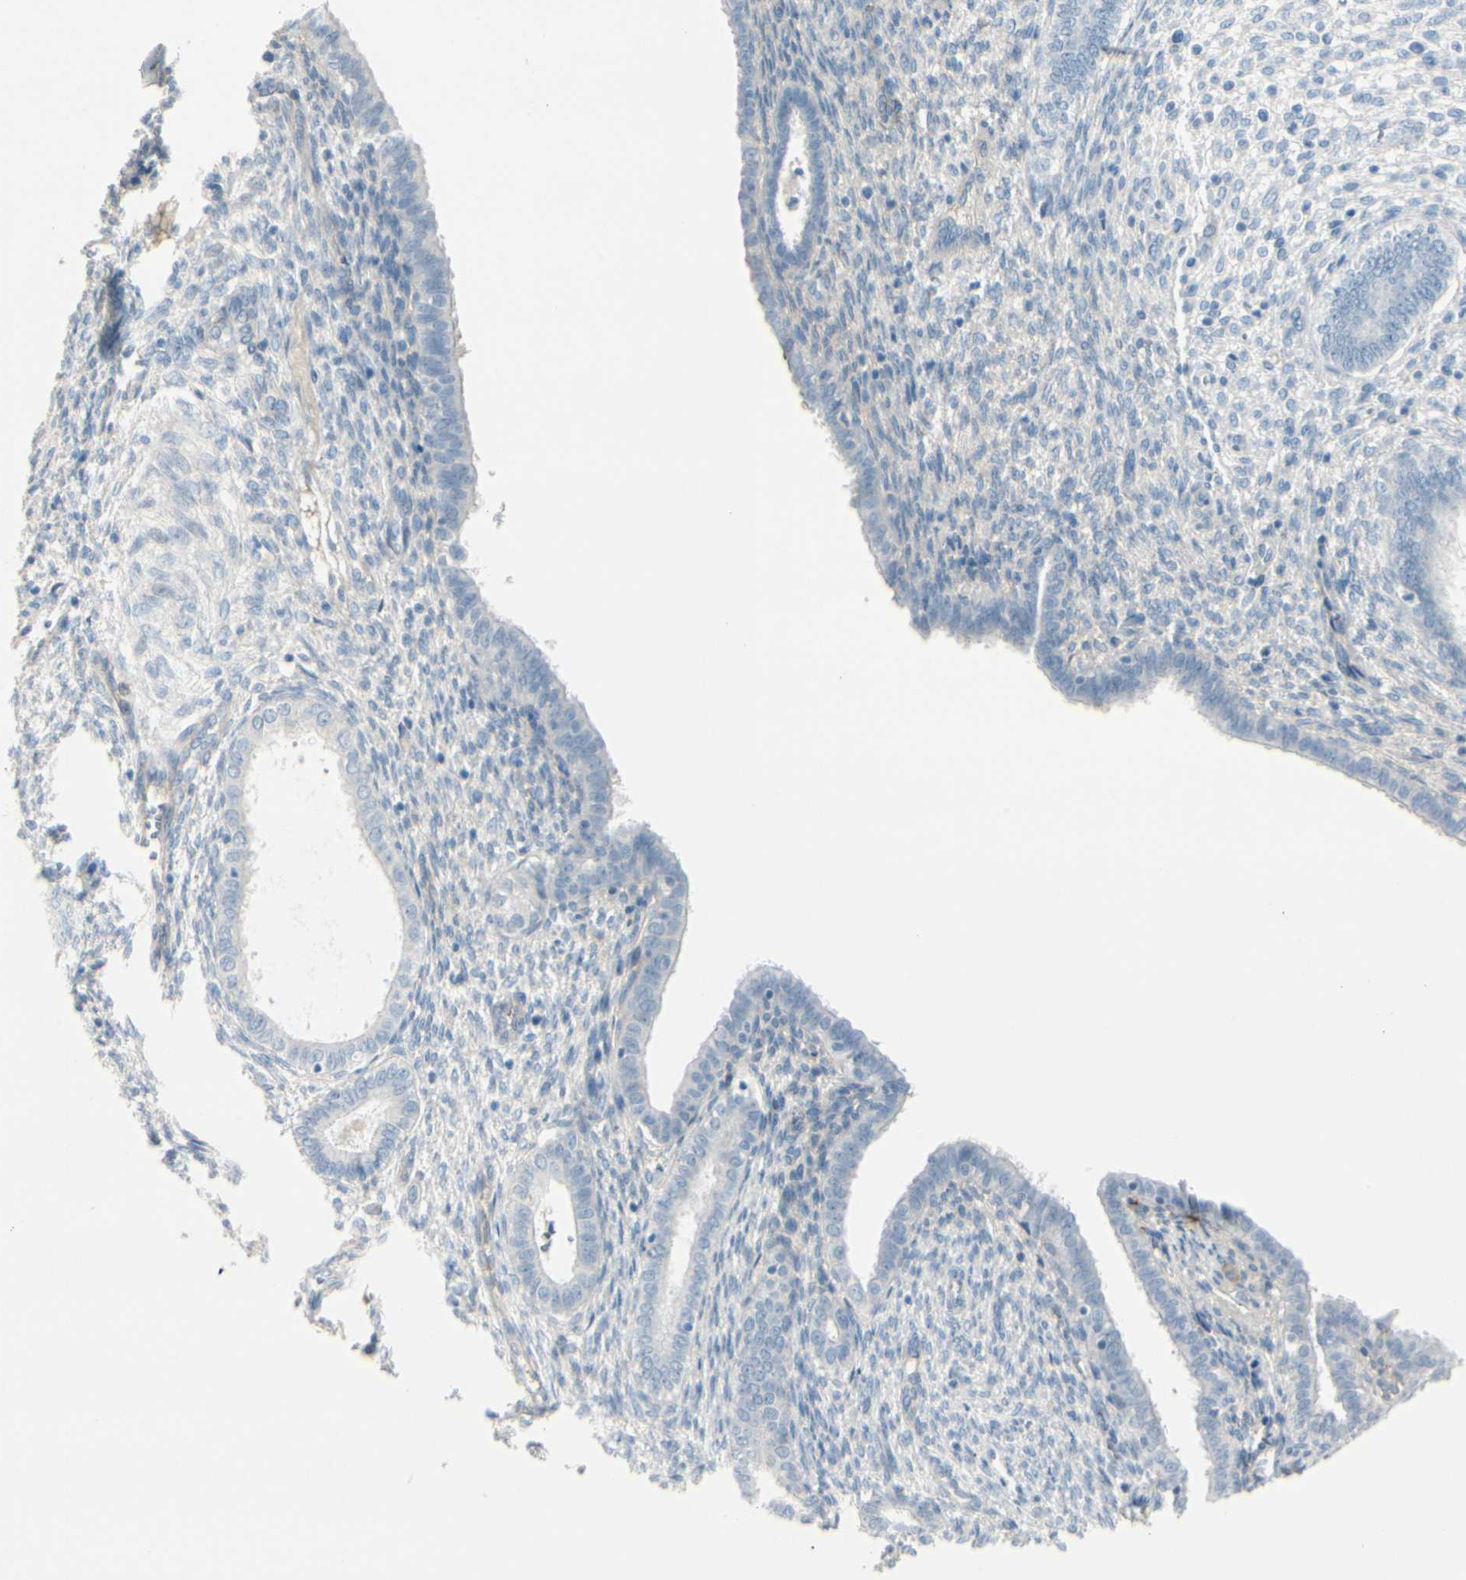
{"staining": {"intensity": "negative", "quantity": "none", "location": "none"}, "tissue": "endometrium", "cell_type": "Cells in endometrial stroma", "image_type": "normal", "snomed": [{"axis": "morphology", "description": "Normal tissue, NOS"}, {"axis": "topography", "description": "Endometrium"}], "caption": "Normal endometrium was stained to show a protein in brown. There is no significant expression in cells in endometrial stroma. (Brightfield microscopy of DAB immunohistochemistry at high magnification).", "gene": "CACNA2D1", "patient": {"sex": "female", "age": 72}}